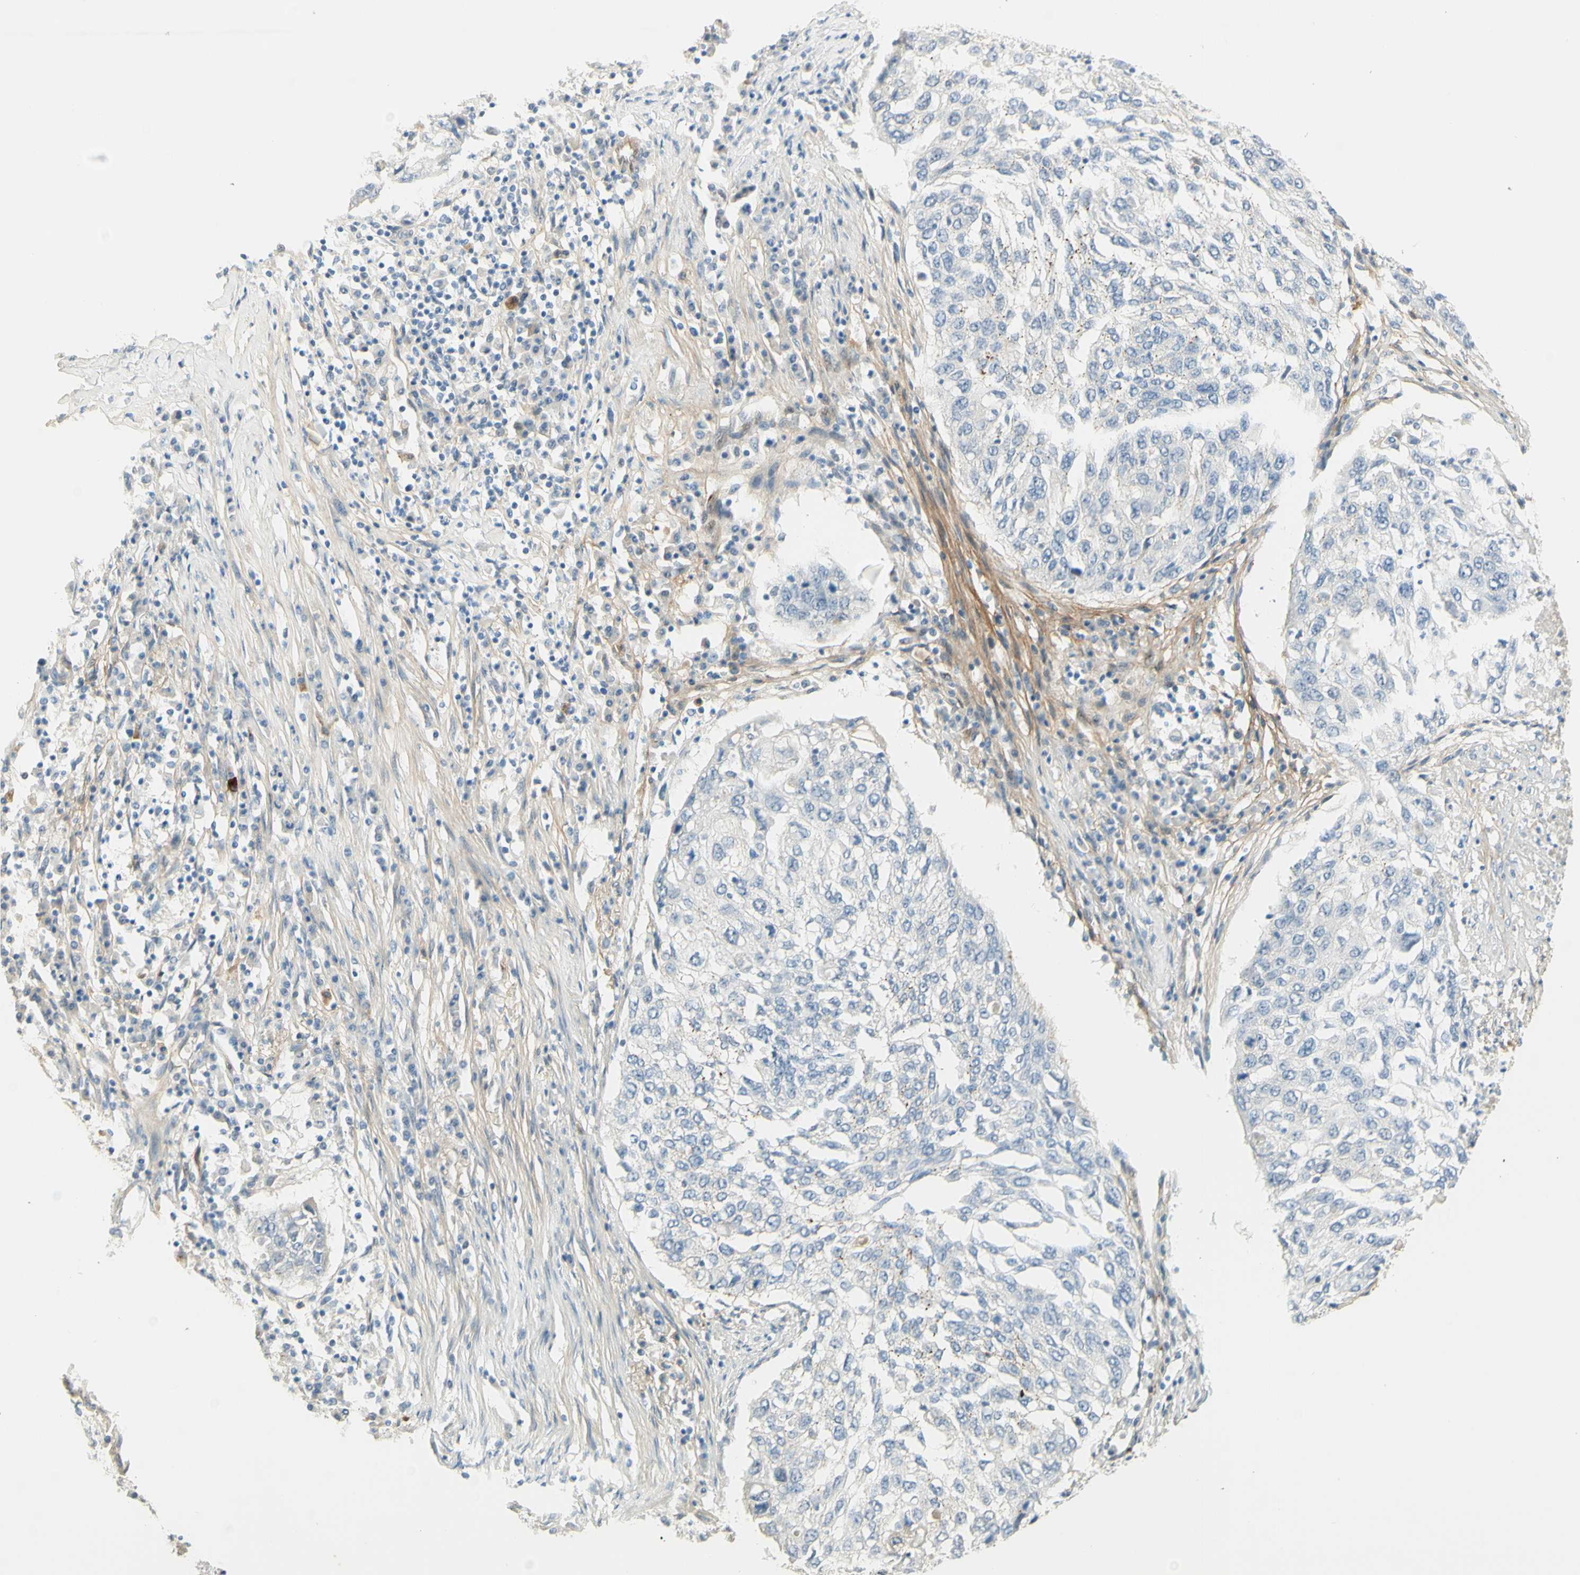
{"staining": {"intensity": "negative", "quantity": "none", "location": "none"}, "tissue": "lung cancer", "cell_type": "Tumor cells", "image_type": "cancer", "snomed": [{"axis": "morphology", "description": "Squamous cell carcinoma, NOS"}, {"axis": "topography", "description": "Lung"}], "caption": "Lung squamous cell carcinoma was stained to show a protein in brown. There is no significant staining in tumor cells.", "gene": "ANGPT2", "patient": {"sex": "female", "age": 63}}